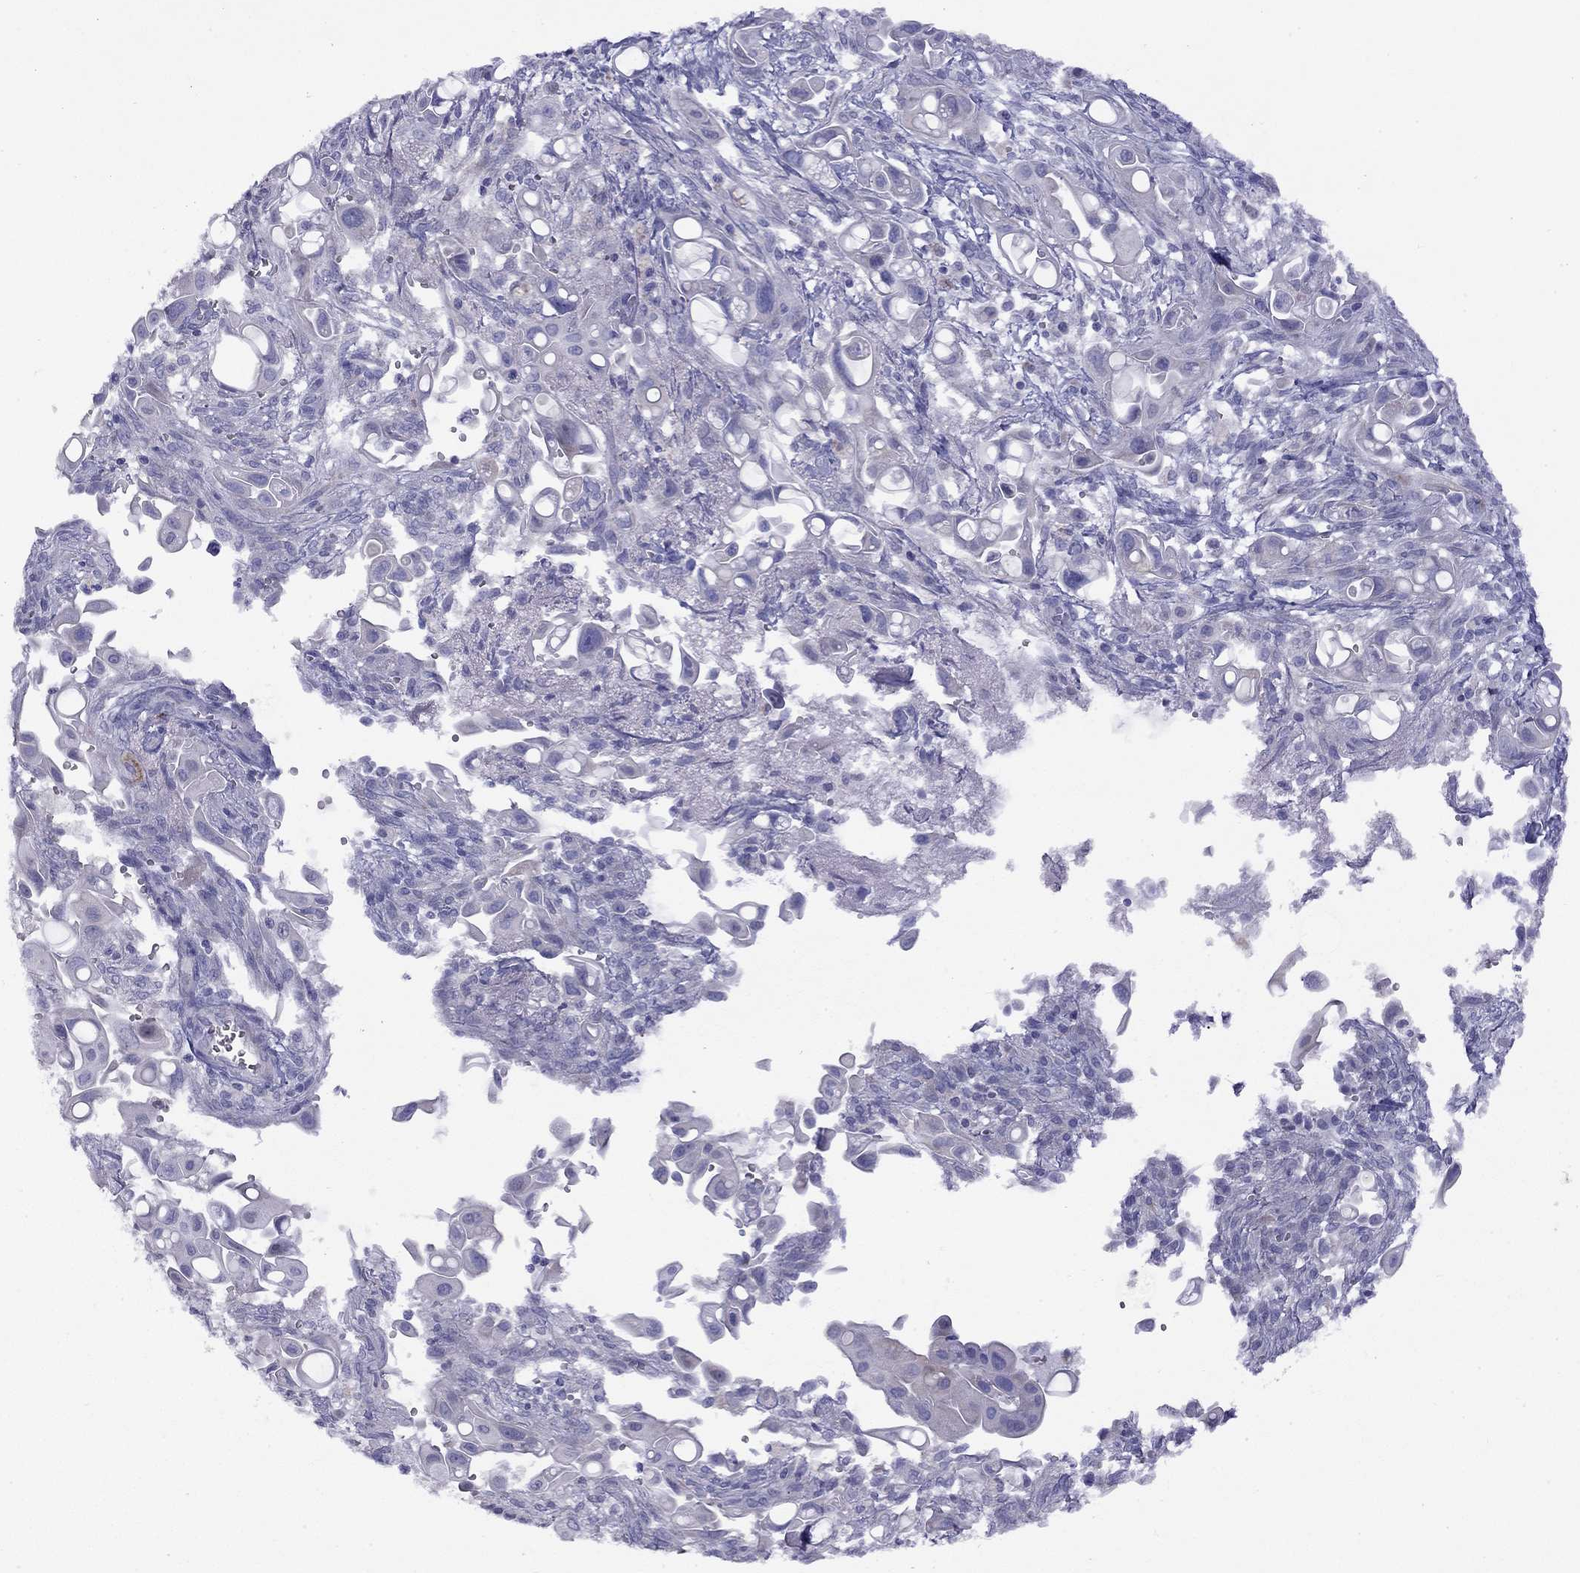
{"staining": {"intensity": "negative", "quantity": "none", "location": "none"}, "tissue": "pancreatic cancer", "cell_type": "Tumor cells", "image_type": "cancer", "snomed": [{"axis": "morphology", "description": "Adenocarcinoma, NOS"}, {"axis": "topography", "description": "Pancreas"}], "caption": "Immunohistochemistry of human pancreatic adenocarcinoma displays no staining in tumor cells.", "gene": "CPNE4", "patient": {"sex": "male", "age": 50}}